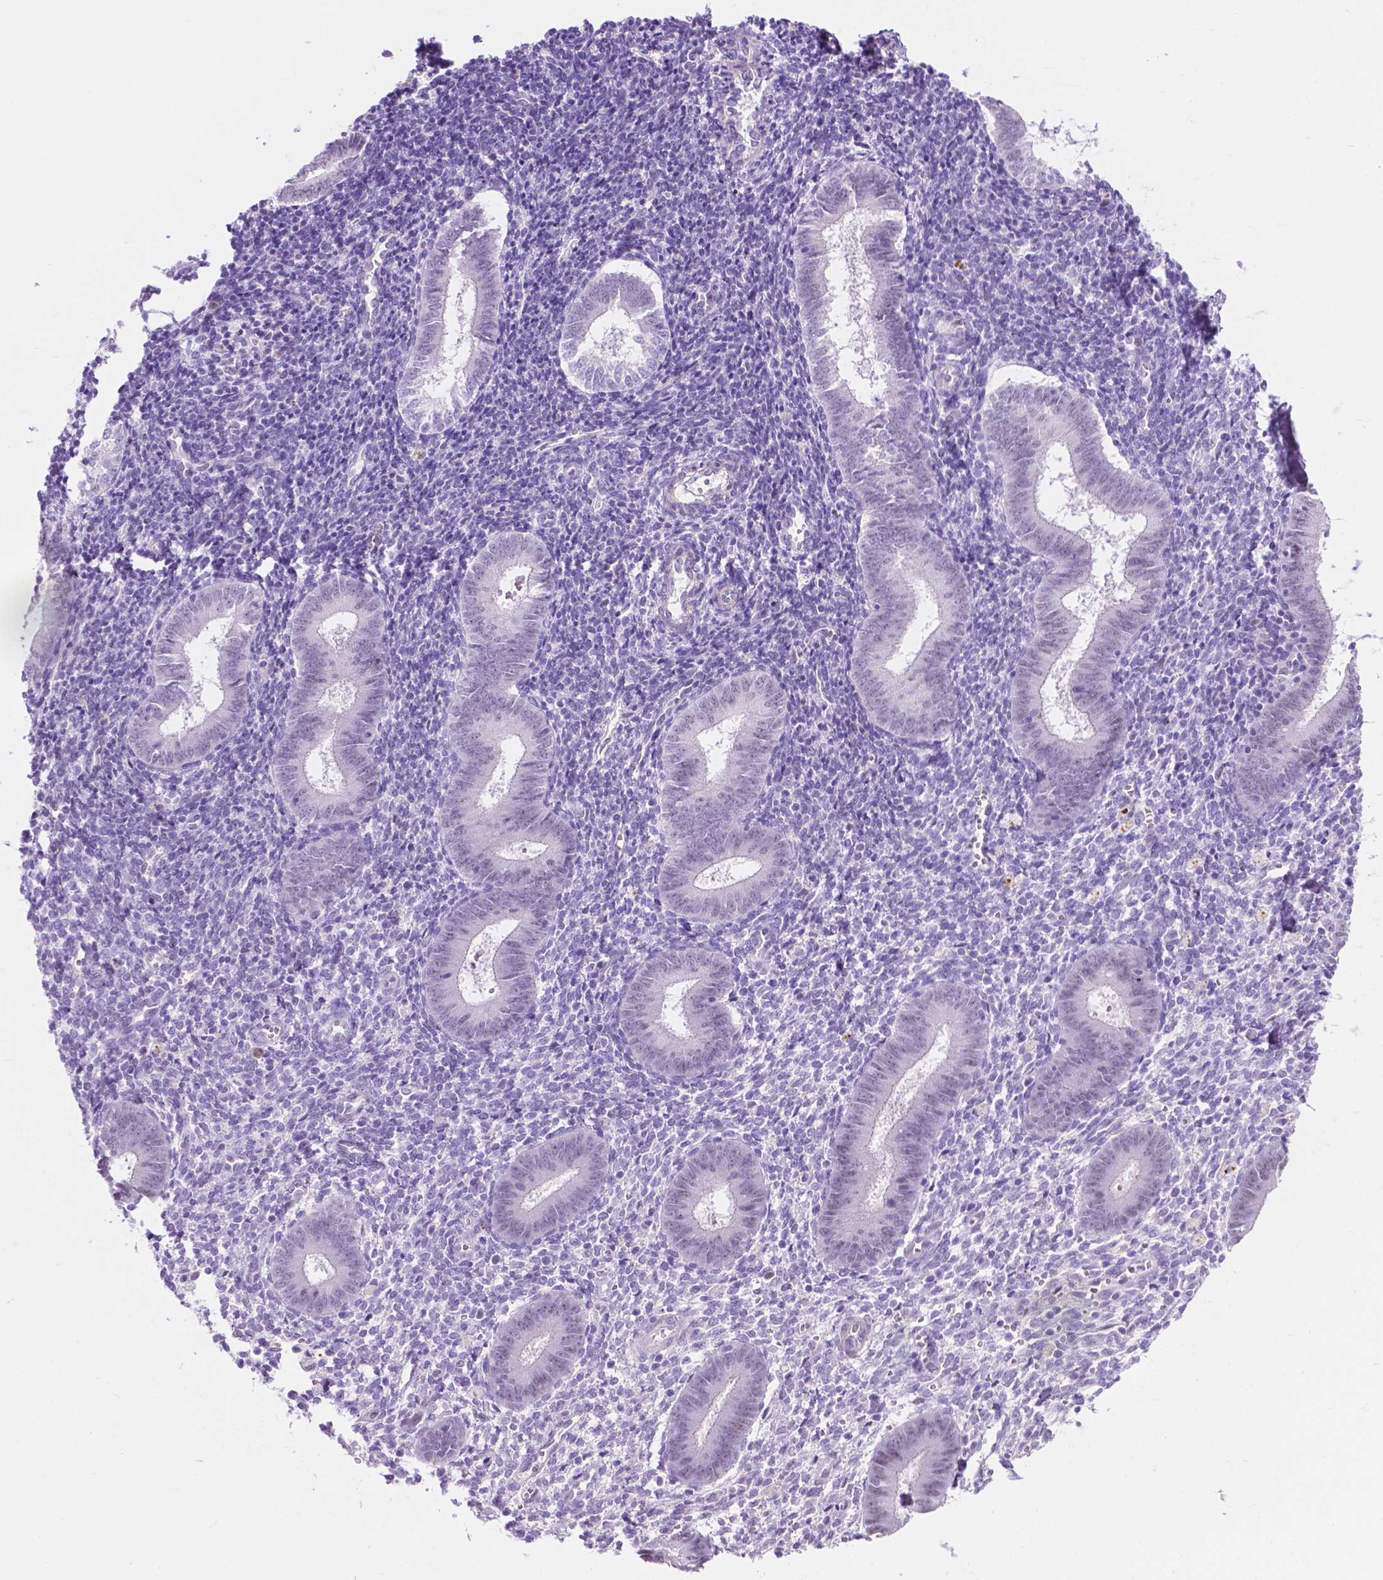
{"staining": {"intensity": "negative", "quantity": "none", "location": "none"}, "tissue": "endometrium", "cell_type": "Cells in endometrial stroma", "image_type": "normal", "snomed": [{"axis": "morphology", "description": "Normal tissue, NOS"}, {"axis": "topography", "description": "Endometrium"}], "caption": "Immunohistochemical staining of unremarkable human endometrium demonstrates no significant staining in cells in endometrial stroma. (DAB immunohistochemistry (IHC), high magnification).", "gene": "ACY3", "patient": {"sex": "female", "age": 25}}